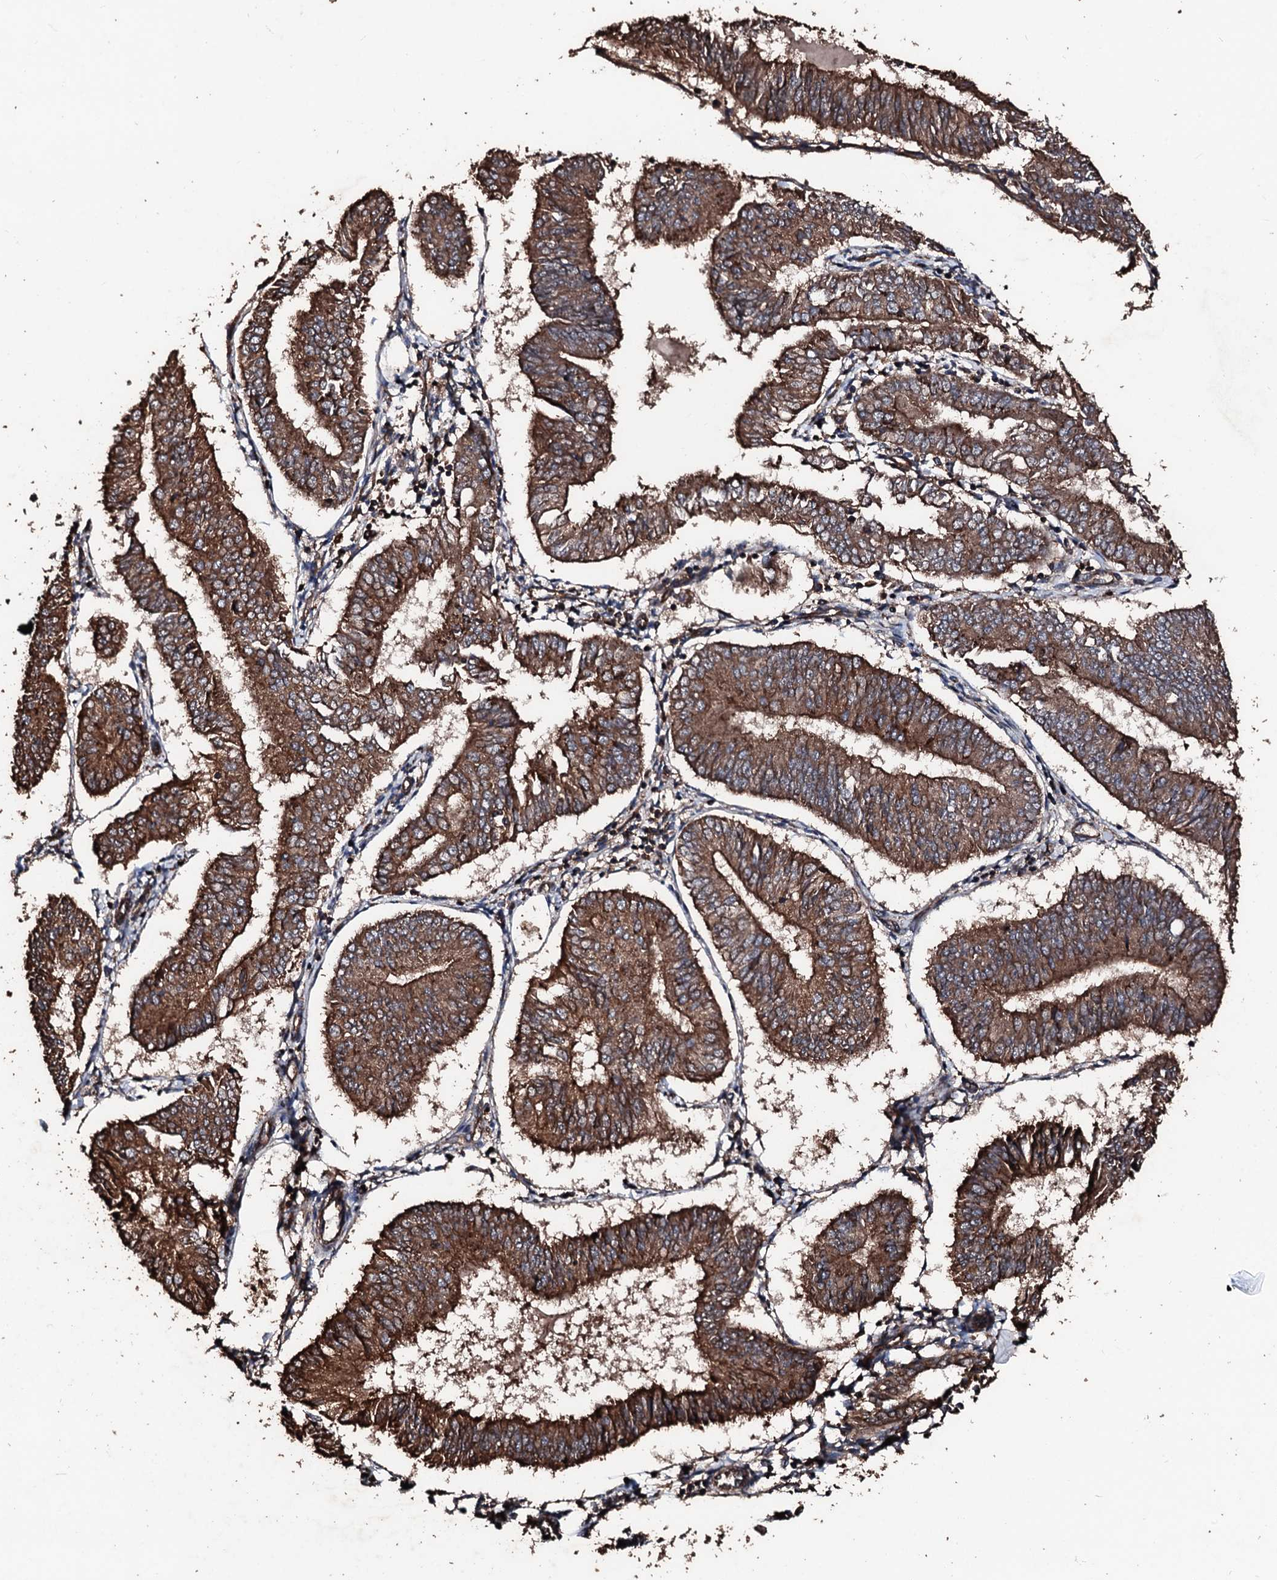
{"staining": {"intensity": "strong", "quantity": ">75%", "location": "cytoplasmic/membranous"}, "tissue": "endometrial cancer", "cell_type": "Tumor cells", "image_type": "cancer", "snomed": [{"axis": "morphology", "description": "Adenocarcinoma, NOS"}, {"axis": "topography", "description": "Endometrium"}], "caption": "High-magnification brightfield microscopy of adenocarcinoma (endometrial) stained with DAB (3,3'-diaminobenzidine) (brown) and counterstained with hematoxylin (blue). tumor cells exhibit strong cytoplasmic/membranous positivity is seen in about>75% of cells.", "gene": "KIF18A", "patient": {"sex": "female", "age": 58}}